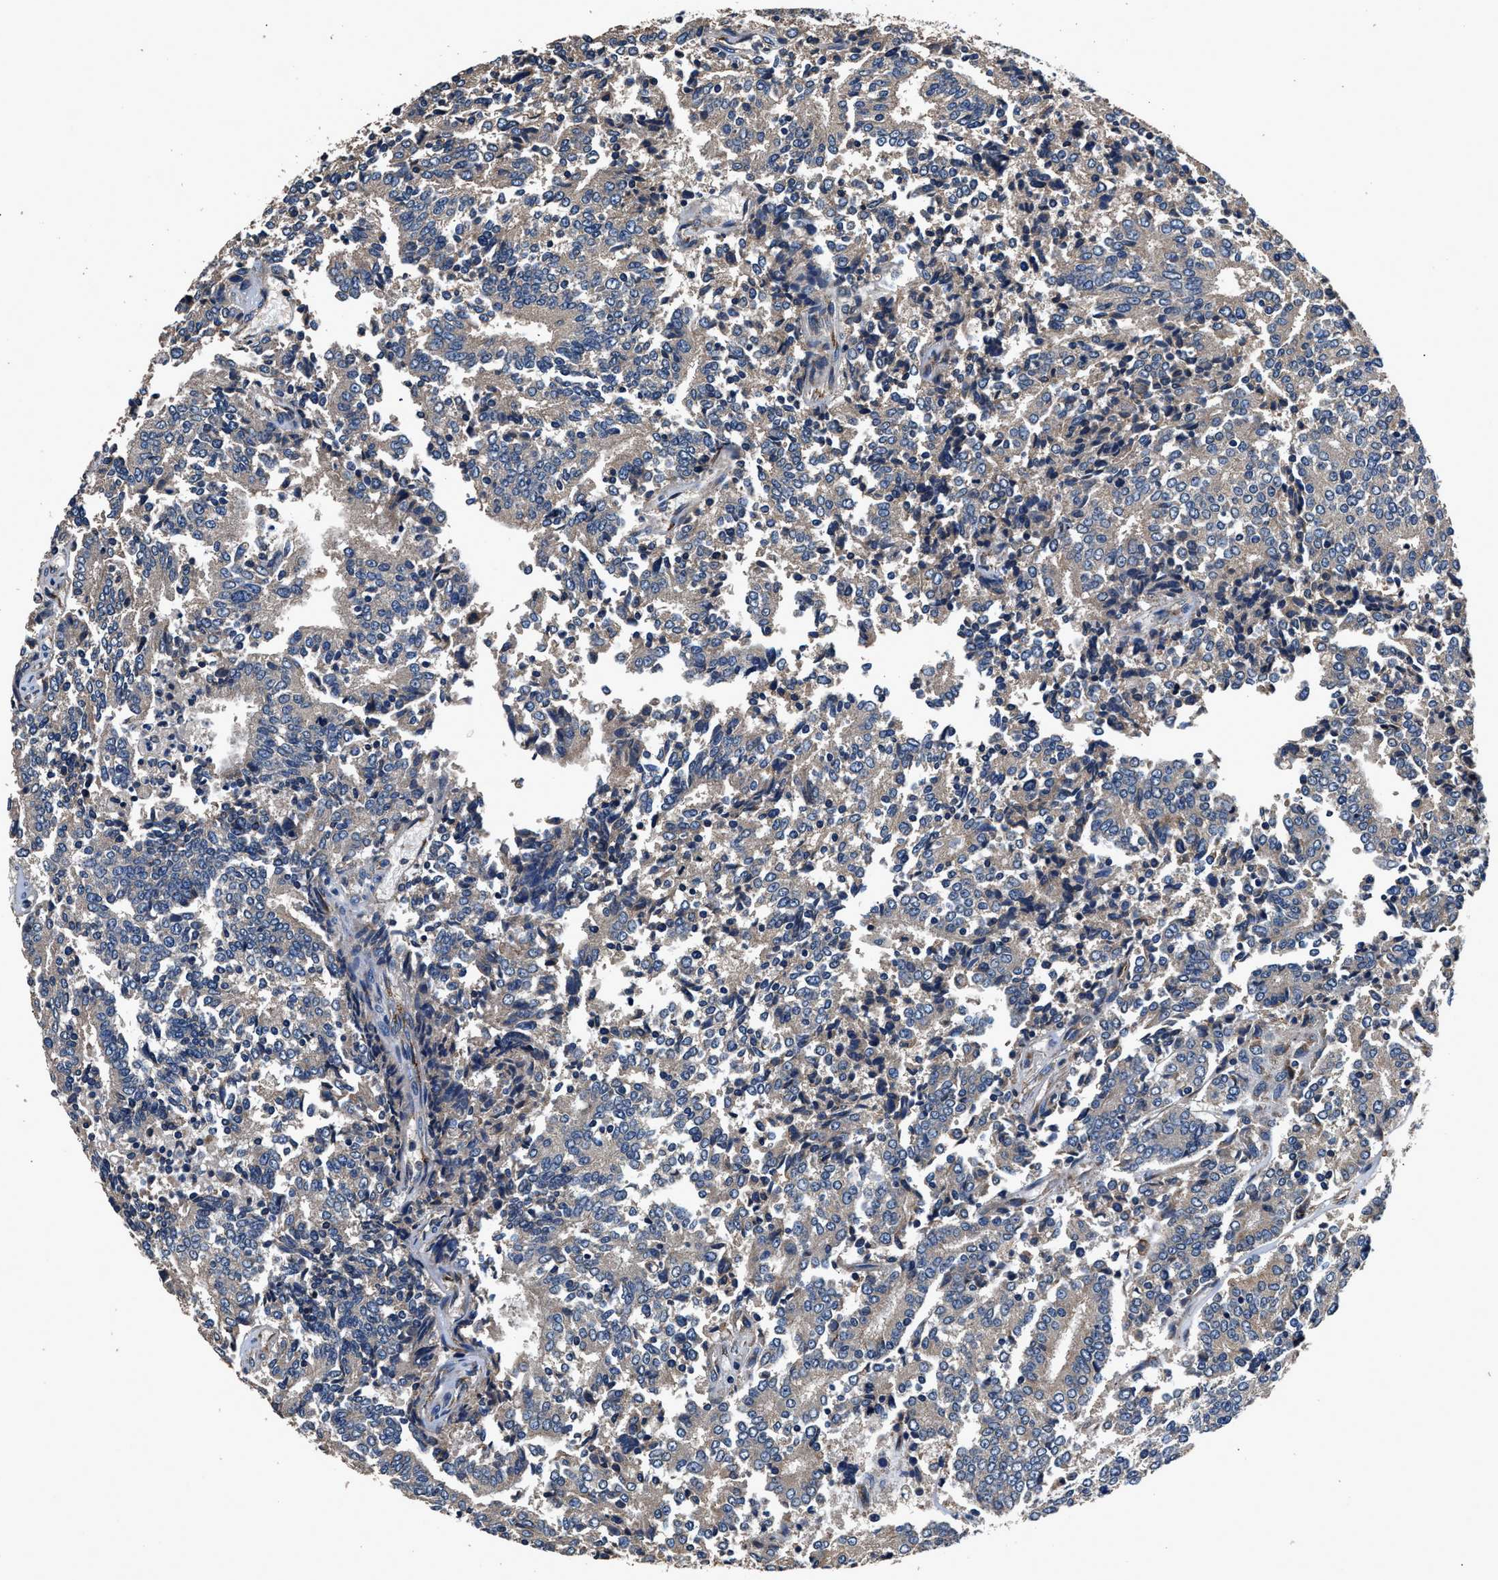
{"staining": {"intensity": "weak", "quantity": ">75%", "location": "cytoplasmic/membranous"}, "tissue": "prostate cancer", "cell_type": "Tumor cells", "image_type": "cancer", "snomed": [{"axis": "morphology", "description": "Normal tissue, NOS"}, {"axis": "morphology", "description": "Adenocarcinoma, High grade"}, {"axis": "topography", "description": "Prostate"}, {"axis": "topography", "description": "Seminal veicle"}], "caption": "Immunohistochemical staining of human adenocarcinoma (high-grade) (prostate) exhibits low levels of weak cytoplasmic/membranous protein positivity in about >75% of tumor cells.", "gene": "DHRS7B", "patient": {"sex": "male", "age": 55}}